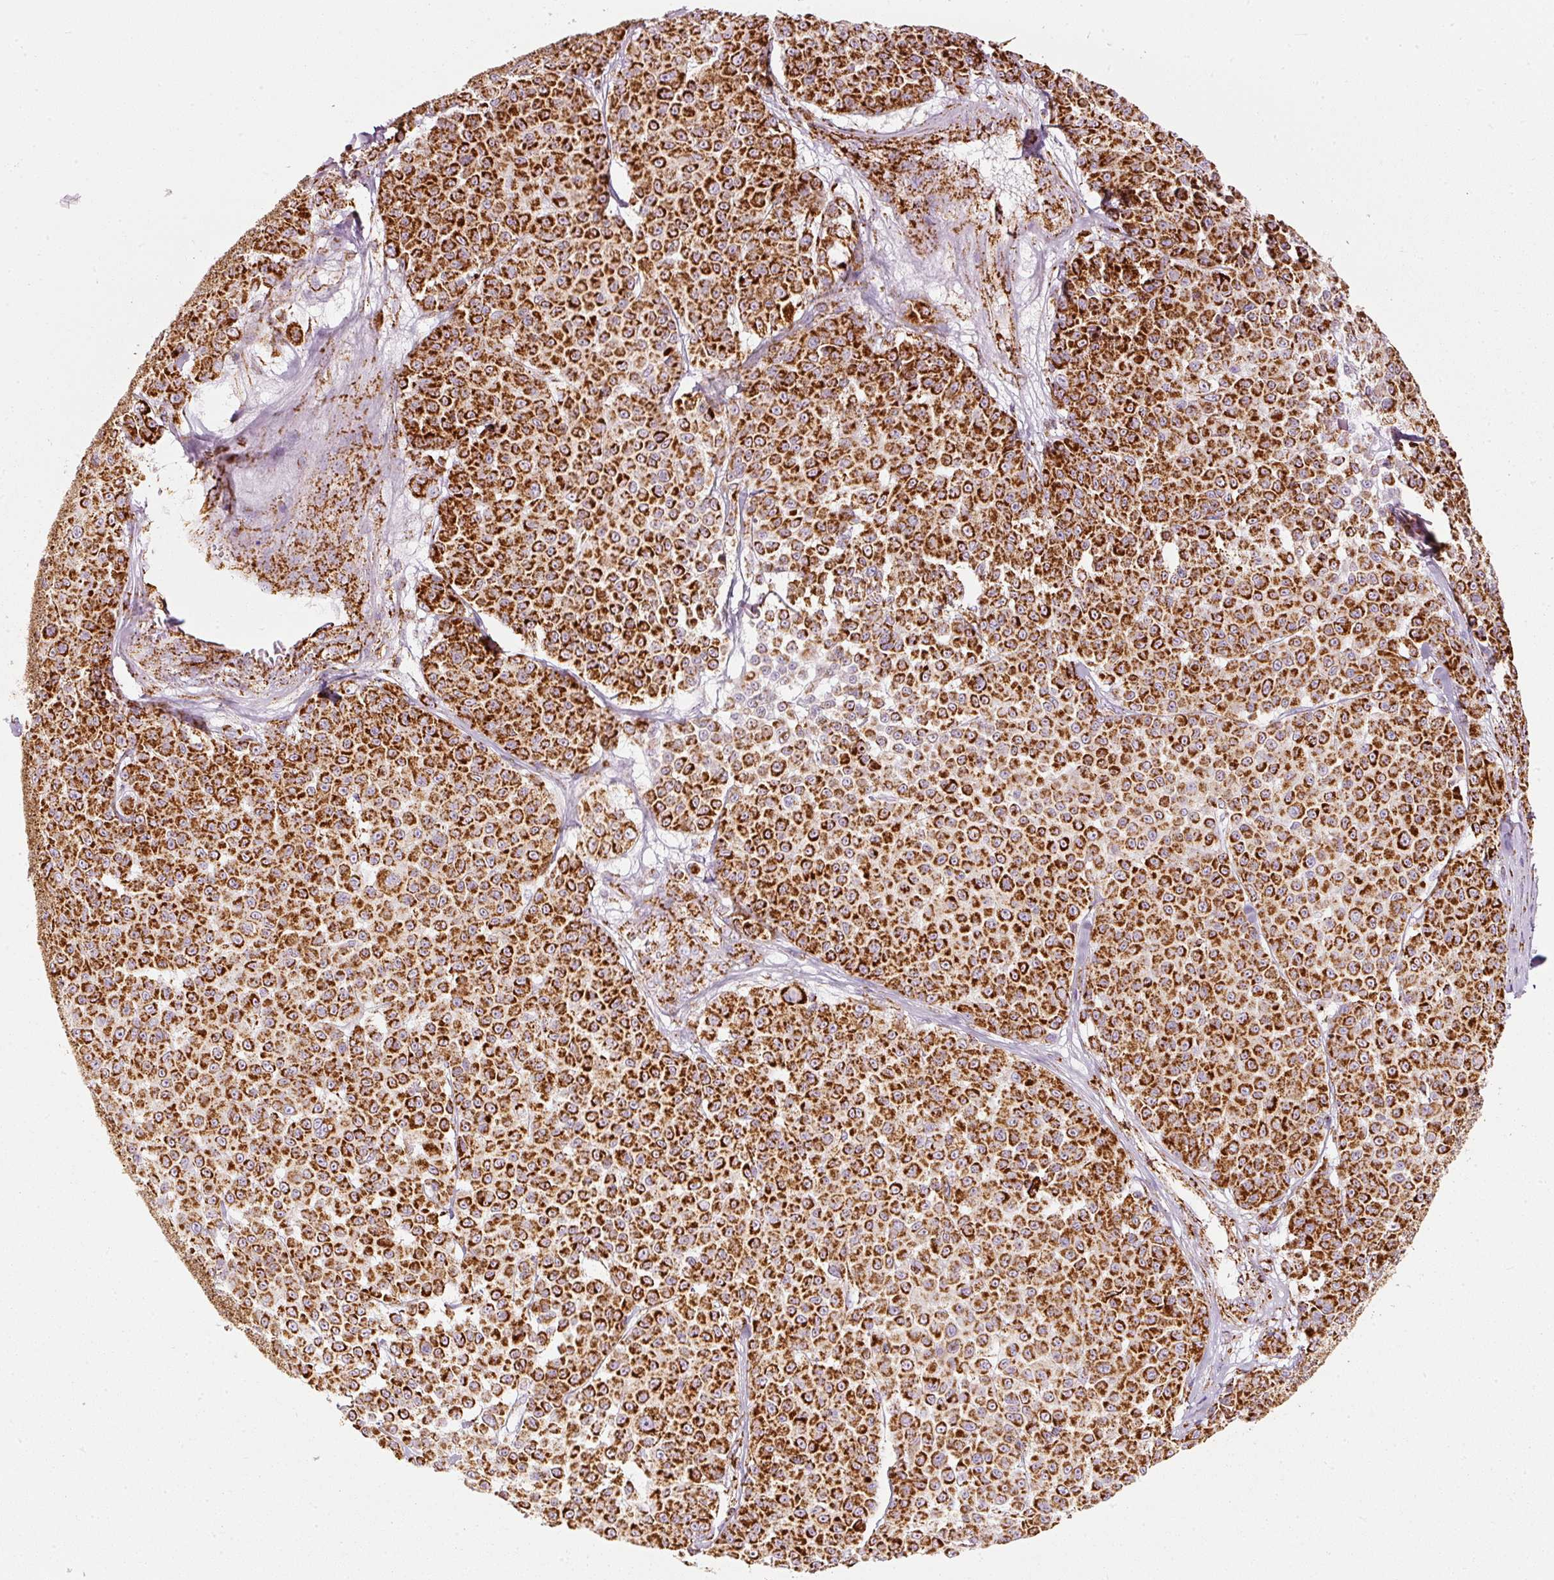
{"staining": {"intensity": "strong", "quantity": ">75%", "location": "cytoplasmic/membranous"}, "tissue": "melanoma", "cell_type": "Tumor cells", "image_type": "cancer", "snomed": [{"axis": "morphology", "description": "Malignant melanoma, NOS"}, {"axis": "topography", "description": "Skin"}], "caption": "This micrograph shows malignant melanoma stained with IHC to label a protein in brown. The cytoplasmic/membranous of tumor cells show strong positivity for the protein. Nuclei are counter-stained blue.", "gene": "MT-CO2", "patient": {"sex": "male", "age": 46}}